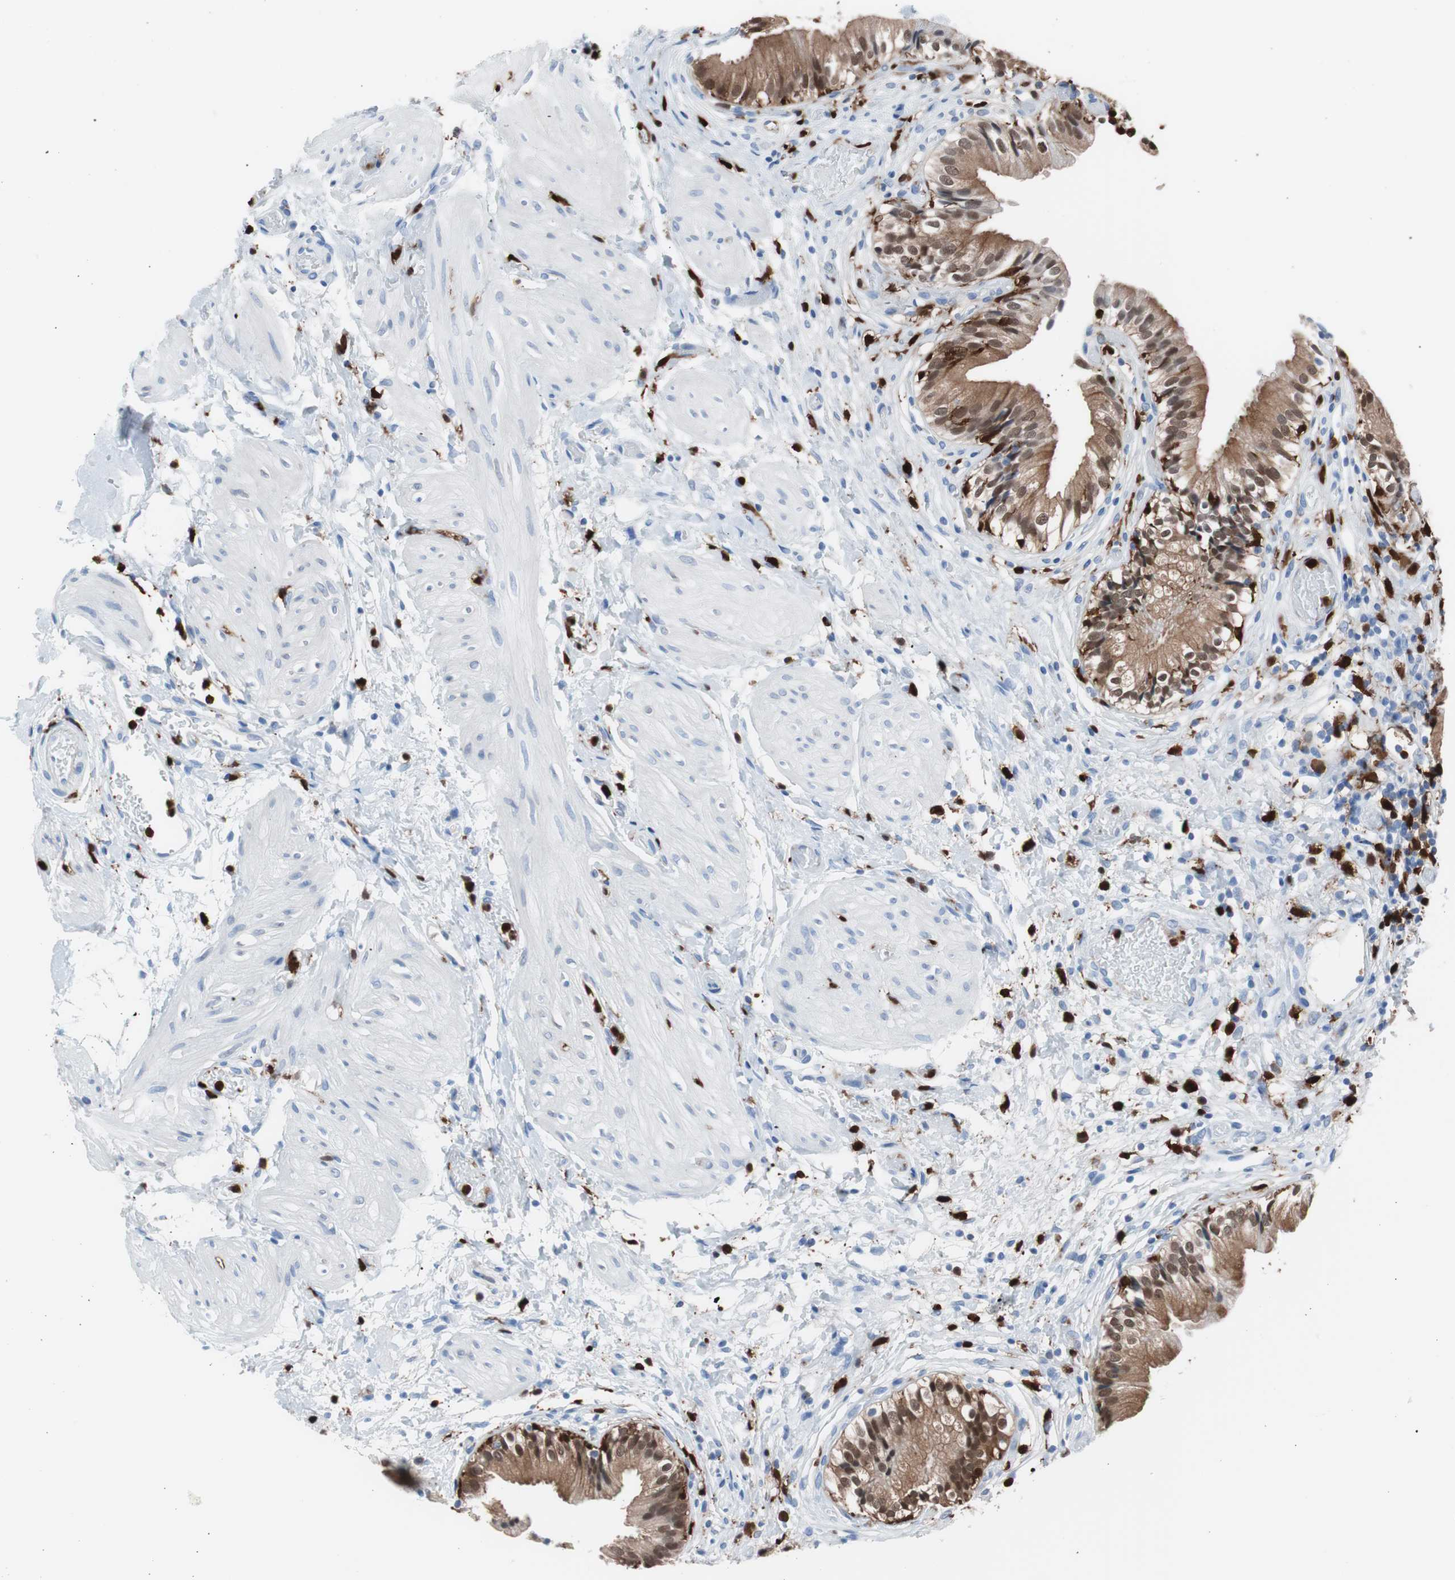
{"staining": {"intensity": "strong", "quantity": ">75%", "location": "cytoplasmic/membranous"}, "tissue": "gallbladder", "cell_type": "Glandular cells", "image_type": "normal", "snomed": [{"axis": "morphology", "description": "Normal tissue, NOS"}, {"axis": "topography", "description": "Gallbladder"}], "caption": "This micrograph reveals immunohistochemistry staining of benign human gallbladder, with high strong cytoplasmic/membranous expression in about >75% of glandular cells.", "gene": "SYK", "patient": {"sex": "male", "age": 65}}